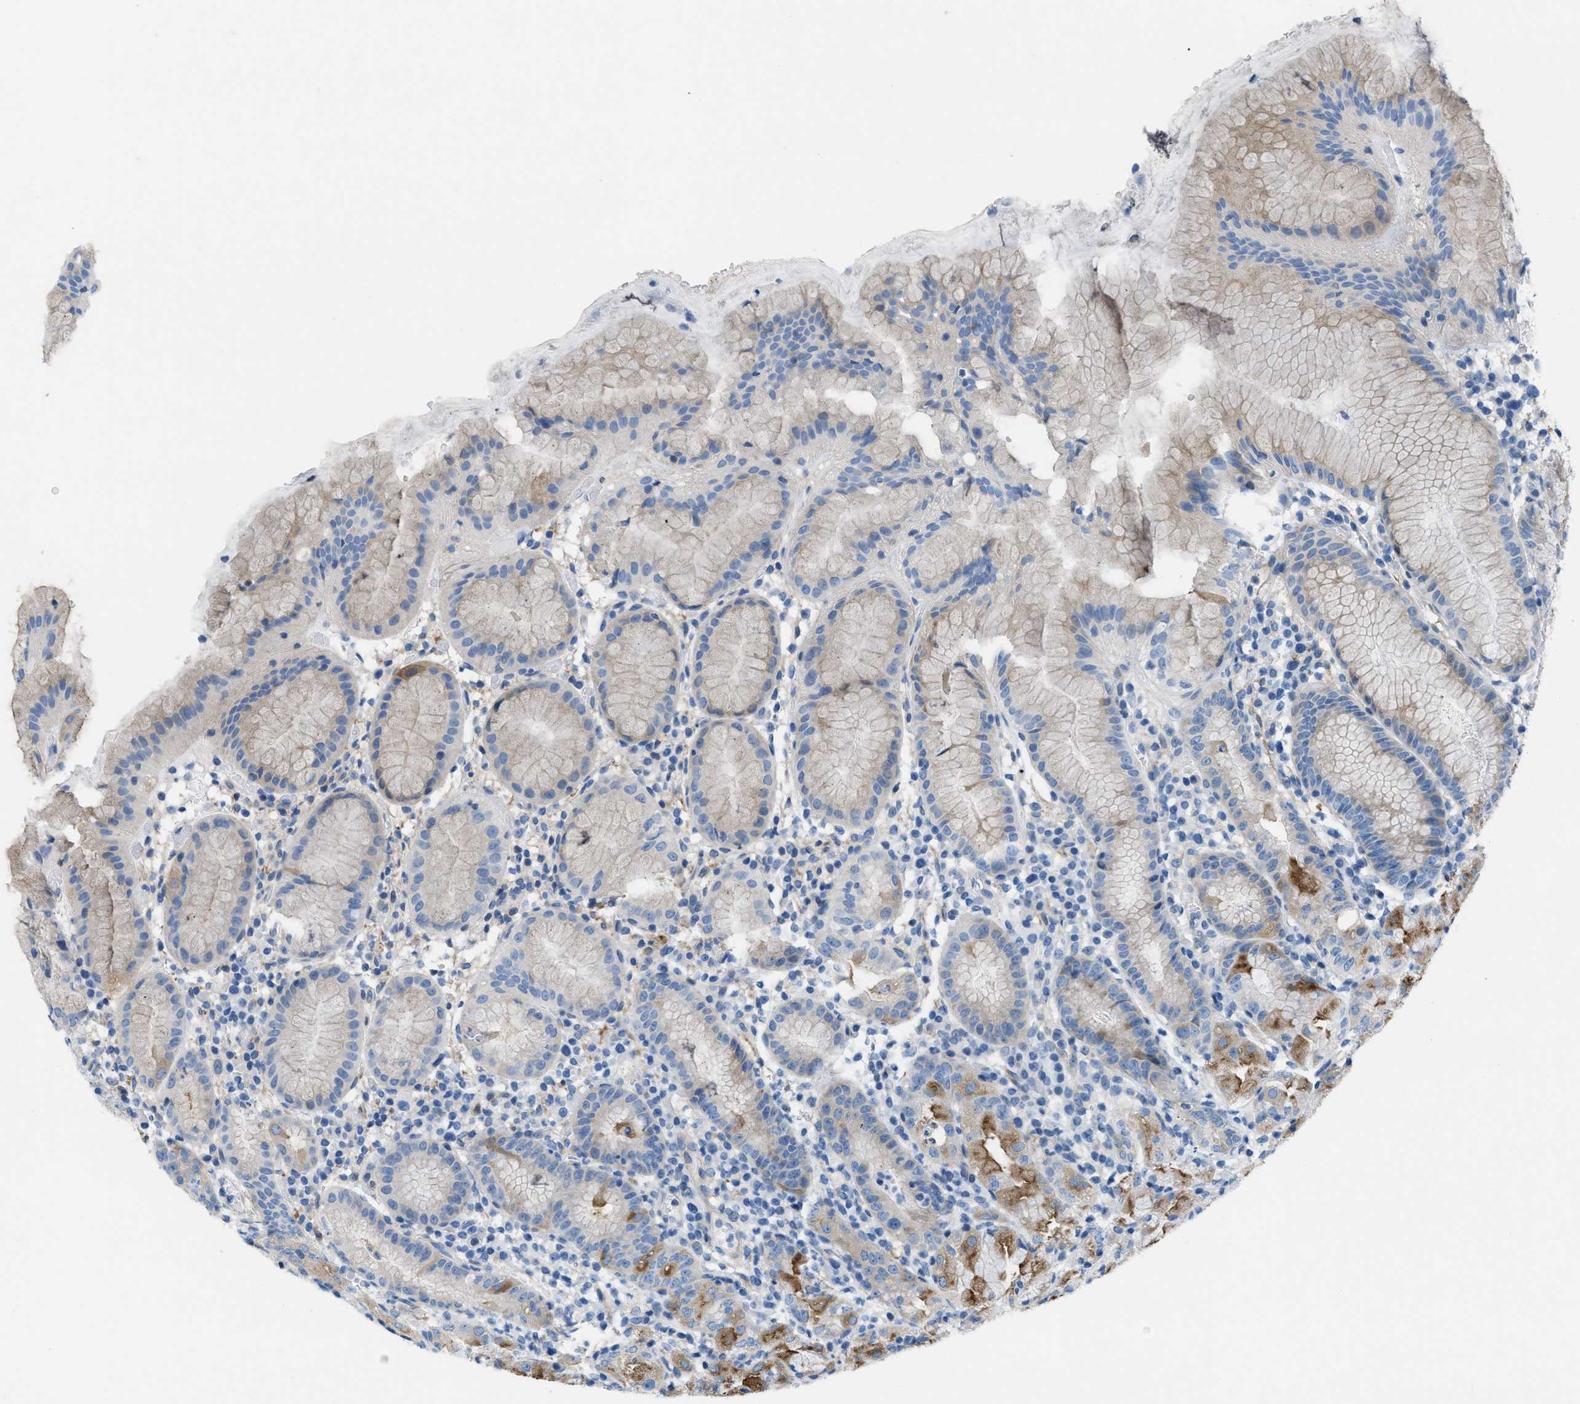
{"staining": {"intensity": "strong", "quantity": "25%-75%", "location": "cytoplasmic/membranous"}, "tissue": "stomach", "cell_type": "Glandular cells", "image_type": "normal", "snomed": [{"axis": "morphology", "description": "Normal tissue, NOS"}, {"axis": "topography", "description": "Stomach"}, {"axis": "topography", "description": "Stomach, lower"}], "caption": "Protein positivity by immunohistochemistry displays strong cytoplasmic/membranous expression in approximately 25%-75% of glandular cells in normal stomach.", "gene": "ASGR1", "patient": {"sex": "female", "age": 75}}